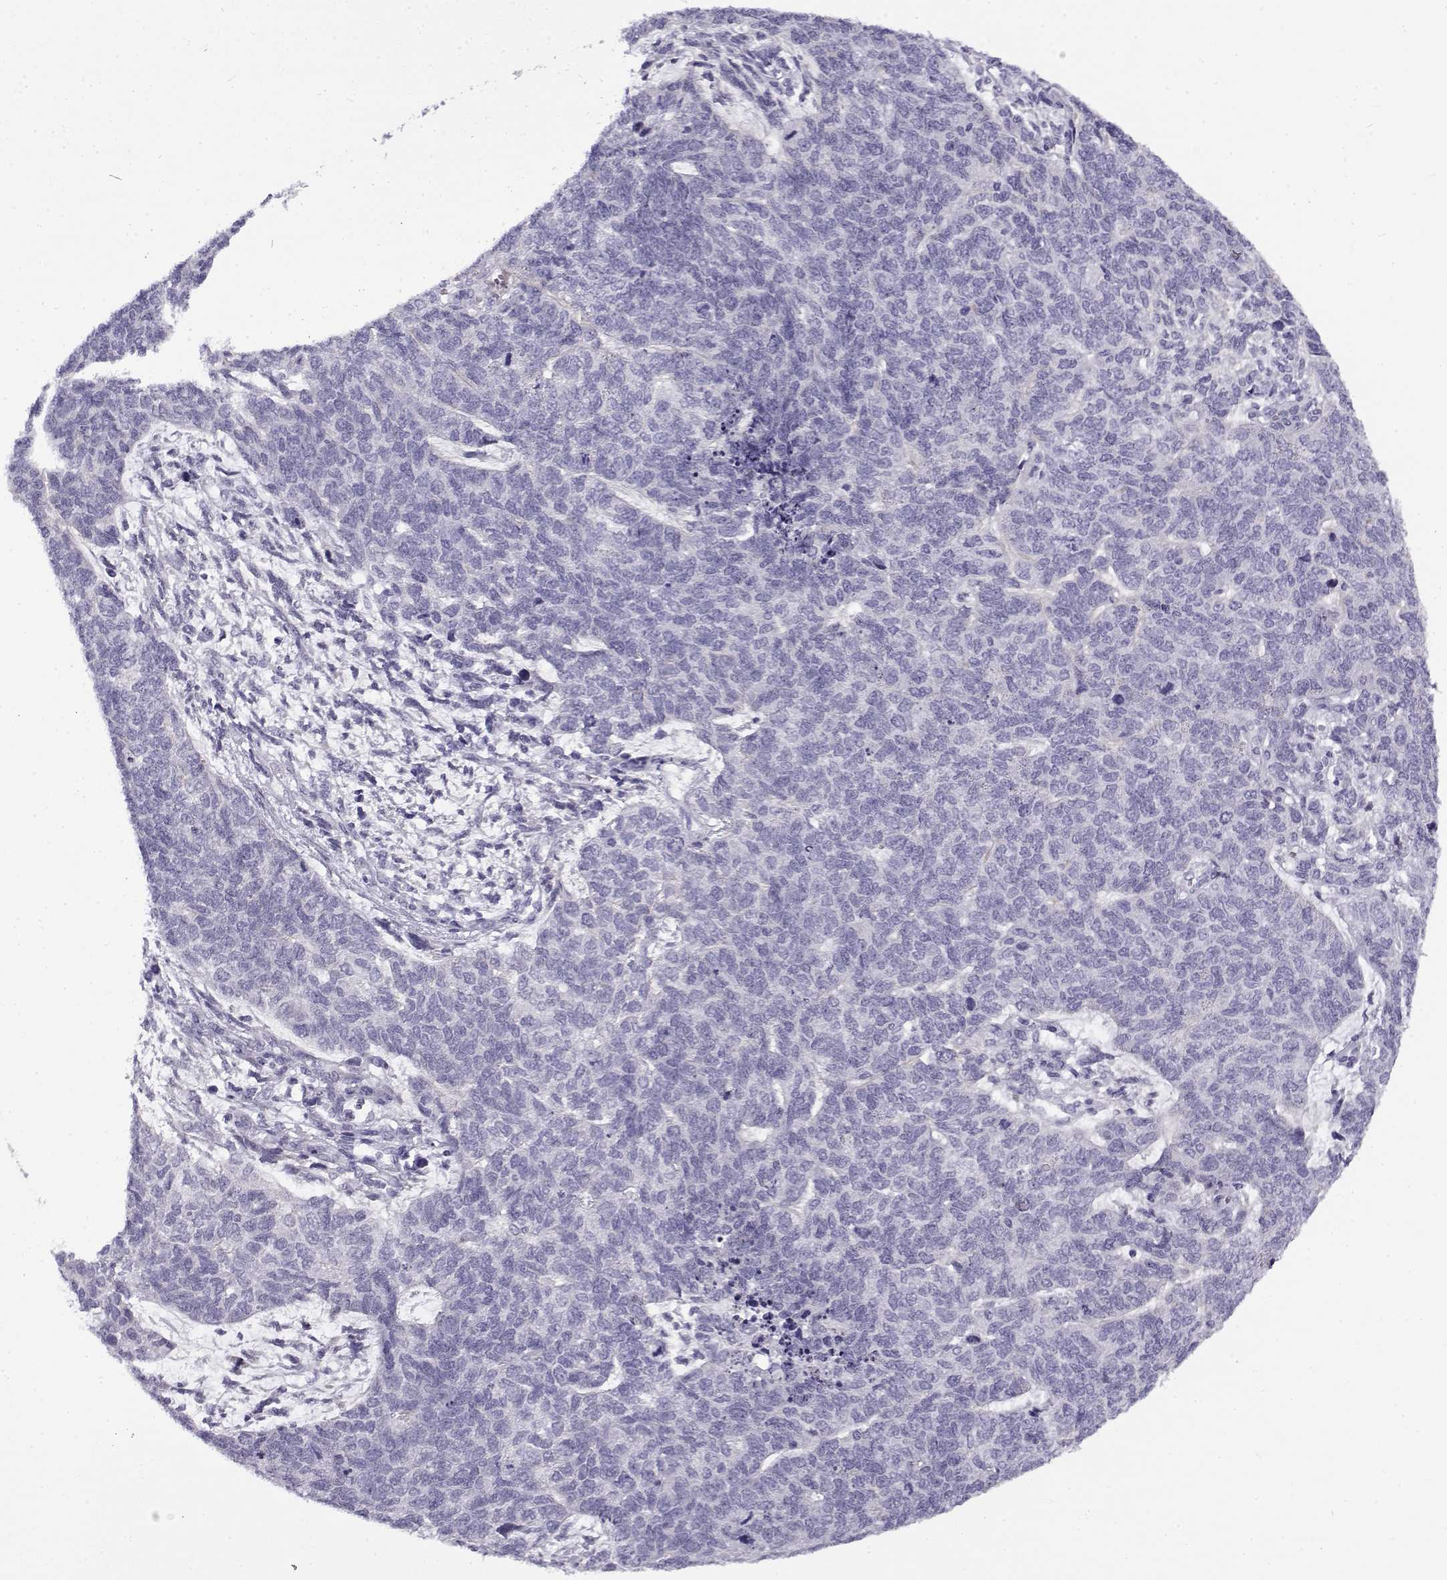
{"staining": {"intensity": "negative", "quantity": "none", "location": "none"}, "tissue": "cervical cancer", "cell_type": "Tumor cells", "image_type": "cancer", "snomed": [{"axis": "morphology", "description": "Squamous cell carcinoma, NOS"}, {"axis": "topography", "description": "Cervix"}], "caption": "A high-resolution histopathology image shows immunohistochemistry (IHC) staining of squamous cell carcinoma (cervical), which demonstrates no significant staining in tumor cells.", "gene": "GTSF1L", "patient": {"sex": "female", "age": 63}}